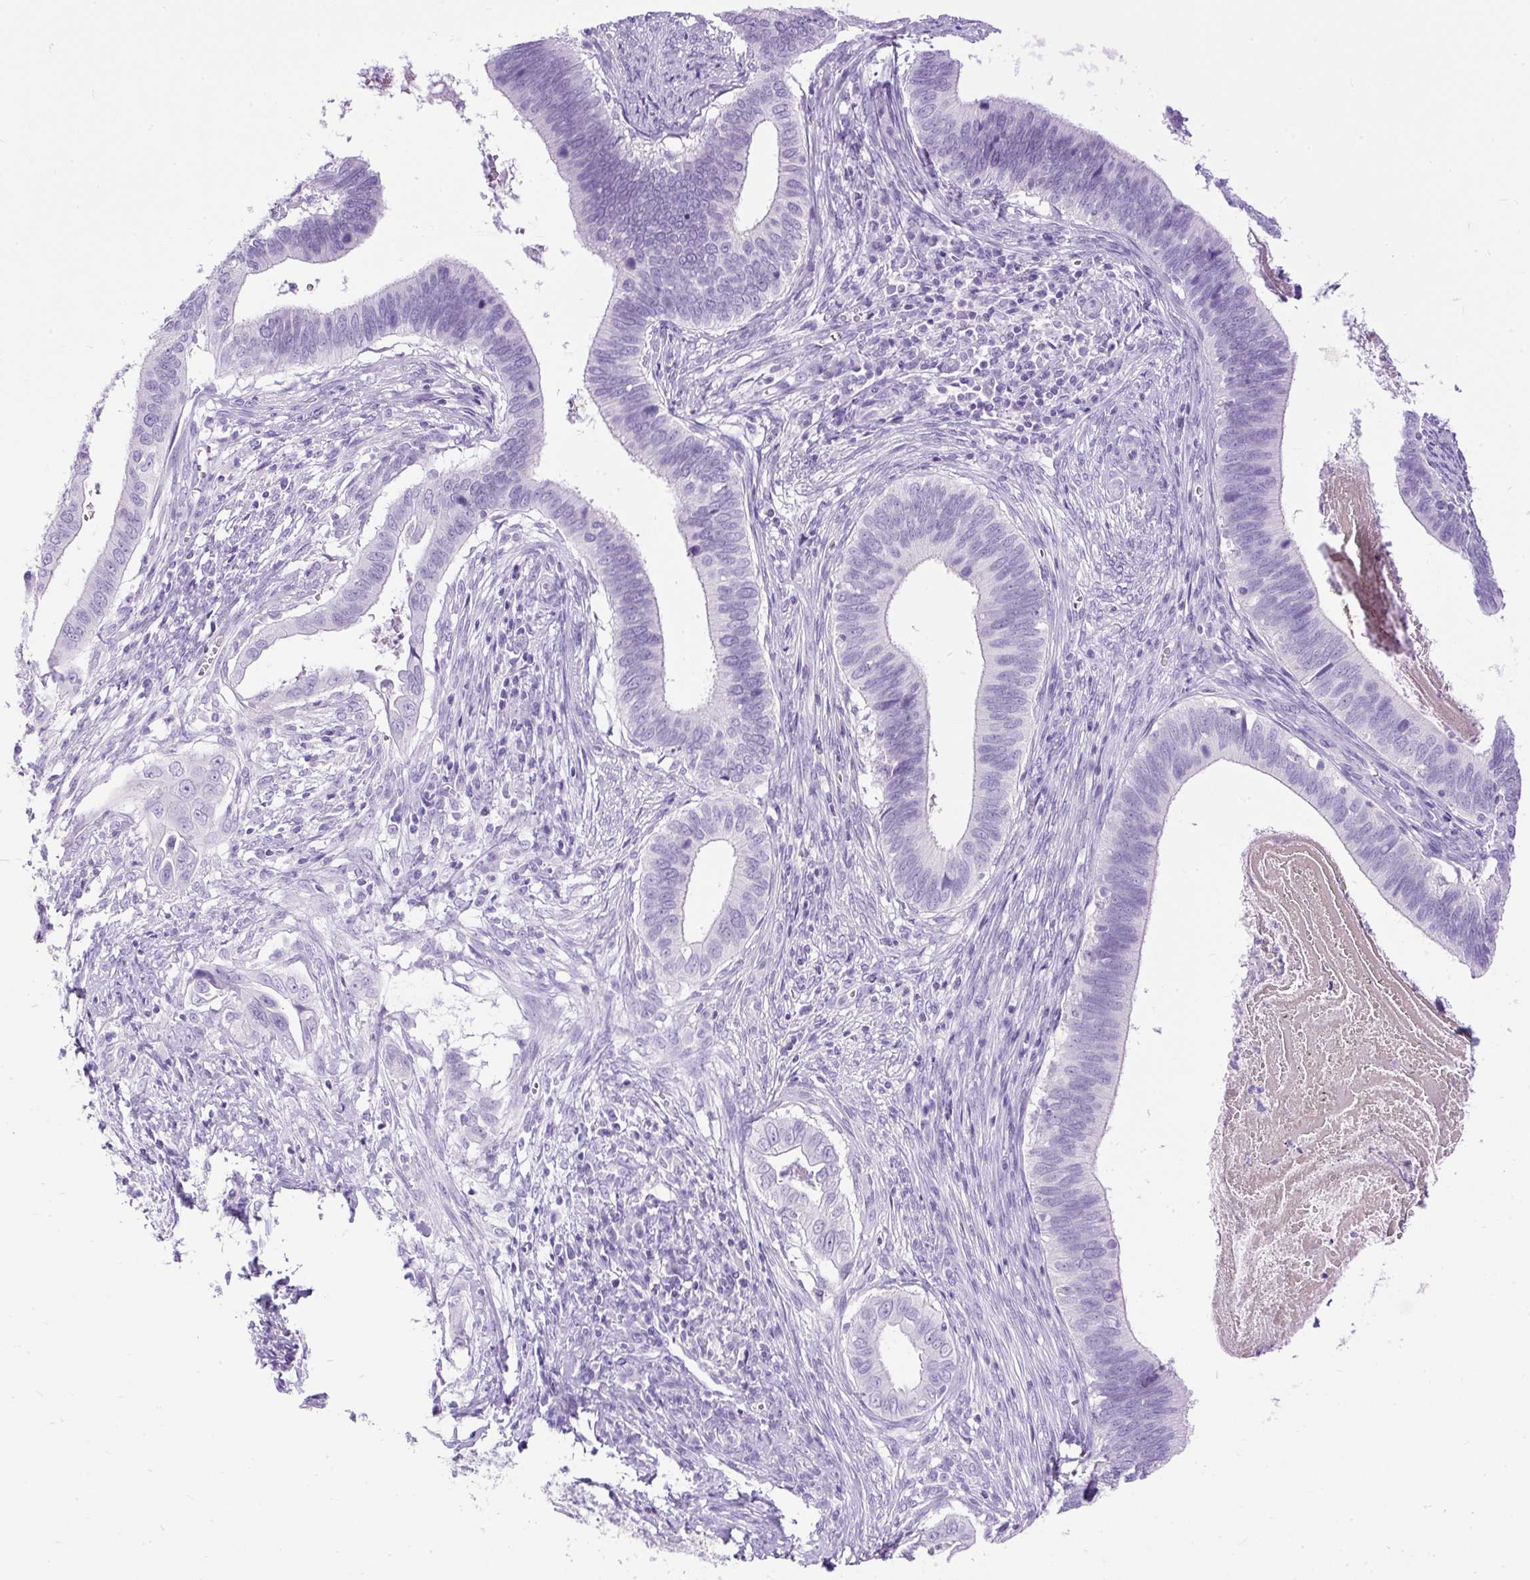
{"staining": {"intensity": "negative", "quantity": "none", "location": "none"}, "tissue": "cervical cancer", "cell_type": "Tumor cells", "image_type": "cancer", "snomed": [{"axis": "morphology", "description": "Adenocarcinoma, NOS"}, {"axis": "topography", "description": "Cervix"}], "caption": "DAB immunohistochemical staining of human adenocarcinoma (cervical) shows no significant staining in tumor cells.", "gene": "HEY1", "patient": {"sex": "female", "age": 42}}